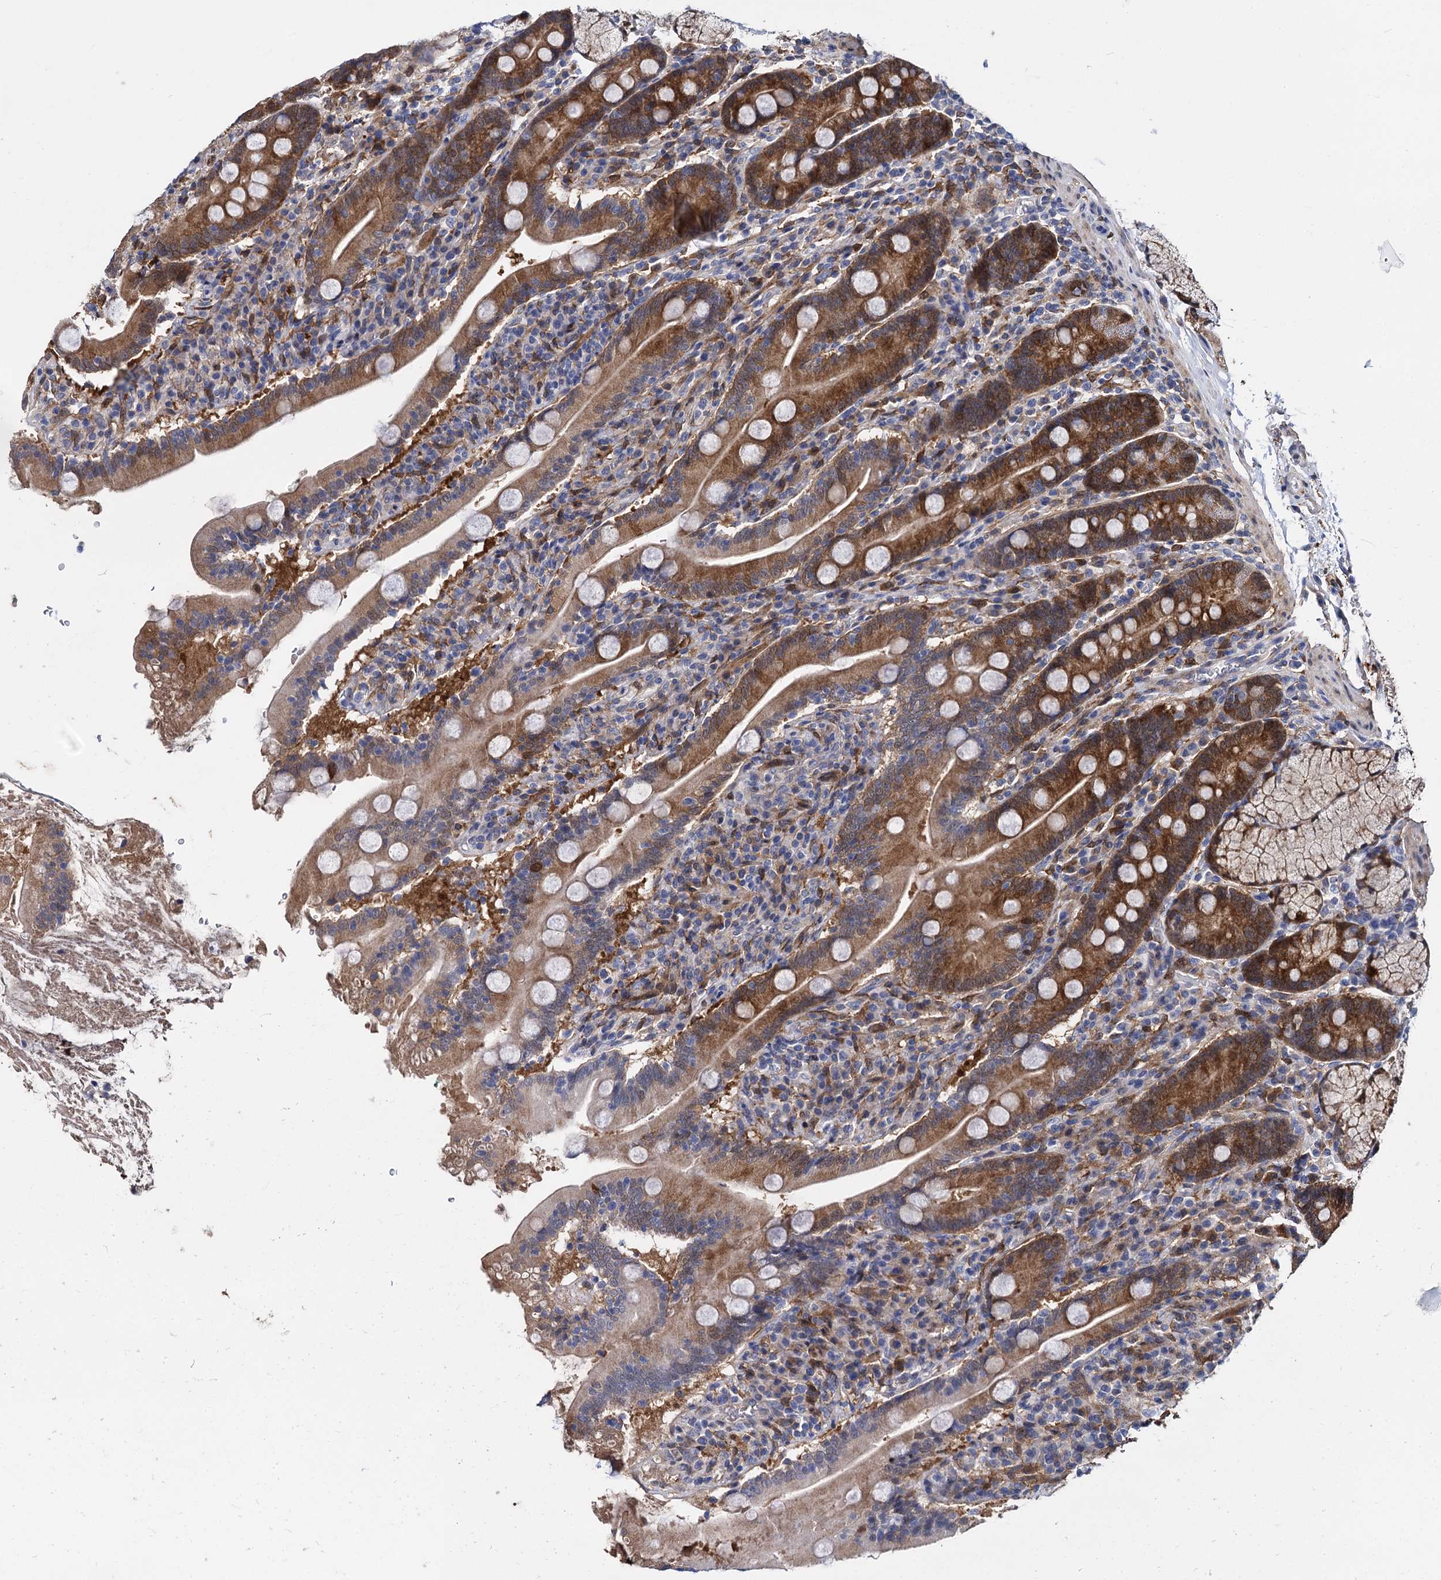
{"staining": {"intensity": "strong", "quantity": ">75%", "location": "cytoplasmic/membranous"}, "tissue": "duodenum", "cell_type": "Glandular cells", "image_type": "normal", "snomed": [{"axis": "morphology", "description": "Normal tissue, NOS"}, {"axis": "topography", "description": "Duodenum"}], "caption": "The image displays immunohistochemical staining of unremarkable duodenum. There is strong cytoplasmic/membranous staining is seen in approximately >75% of glandular cells.", "gene": "GSTM3", "patient": {"sex": "male", "age": 35}}